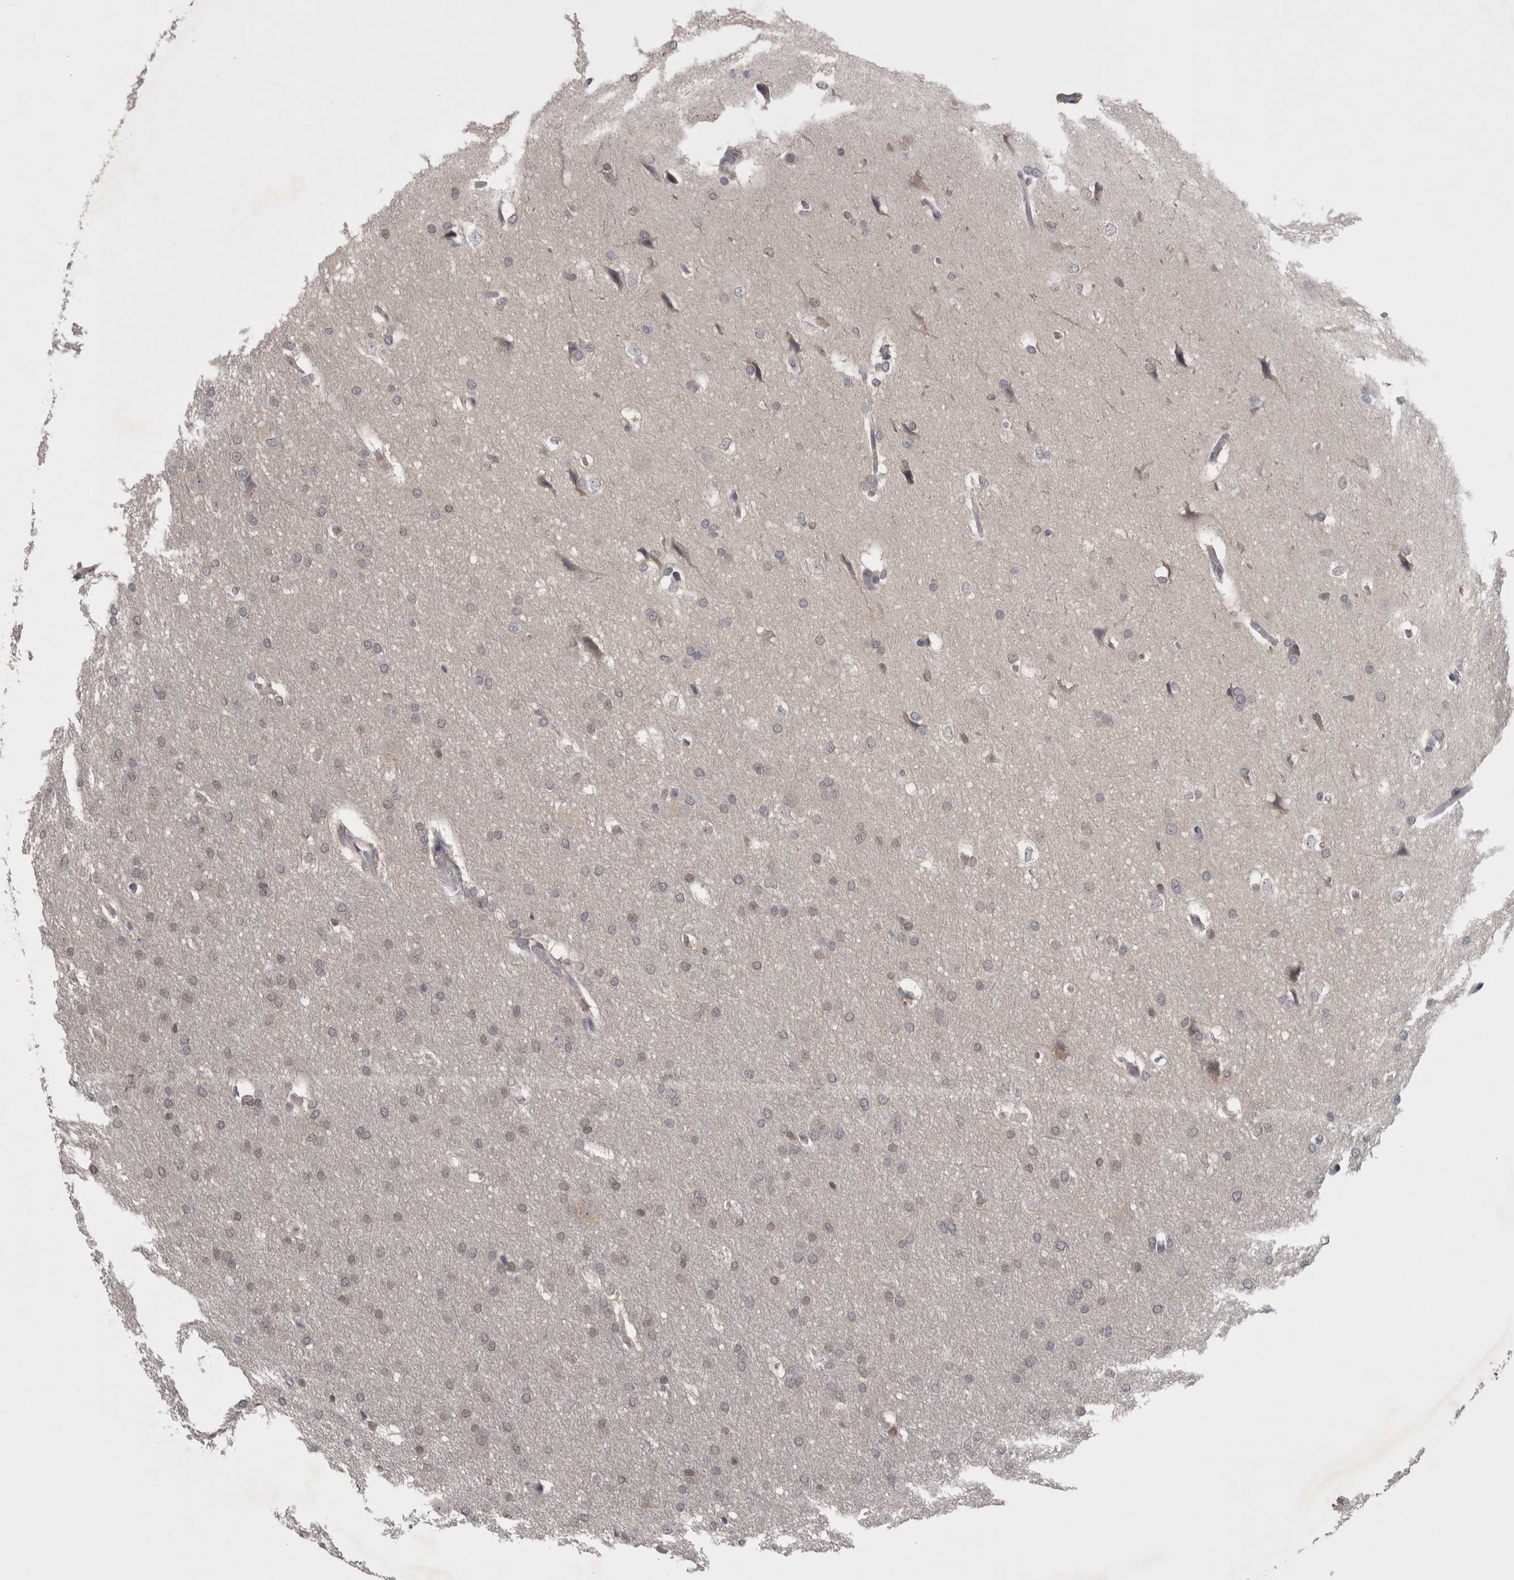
{"staining": {"intensity": "weak", "quantity": "<25%", "location": "nuclear"}, "tissue": "glioma", "cell_type": "Tumor cells", "image_type": "cancer", "snomed": [{"axis": "morphology", "description": "Glioma, malignant, Low grade"}, {"axis": "topography", "description": "Brain"}], "caption": "The histopathology image demonstrates no significant positivity in tumor cells of malignant low-grade glioma. (DAB (3,3'-diaminobenzidine) IHC with hematoxylin counter stain).", "gene": "ZNF114", "patient": {"sex": "female", "age": 37}}